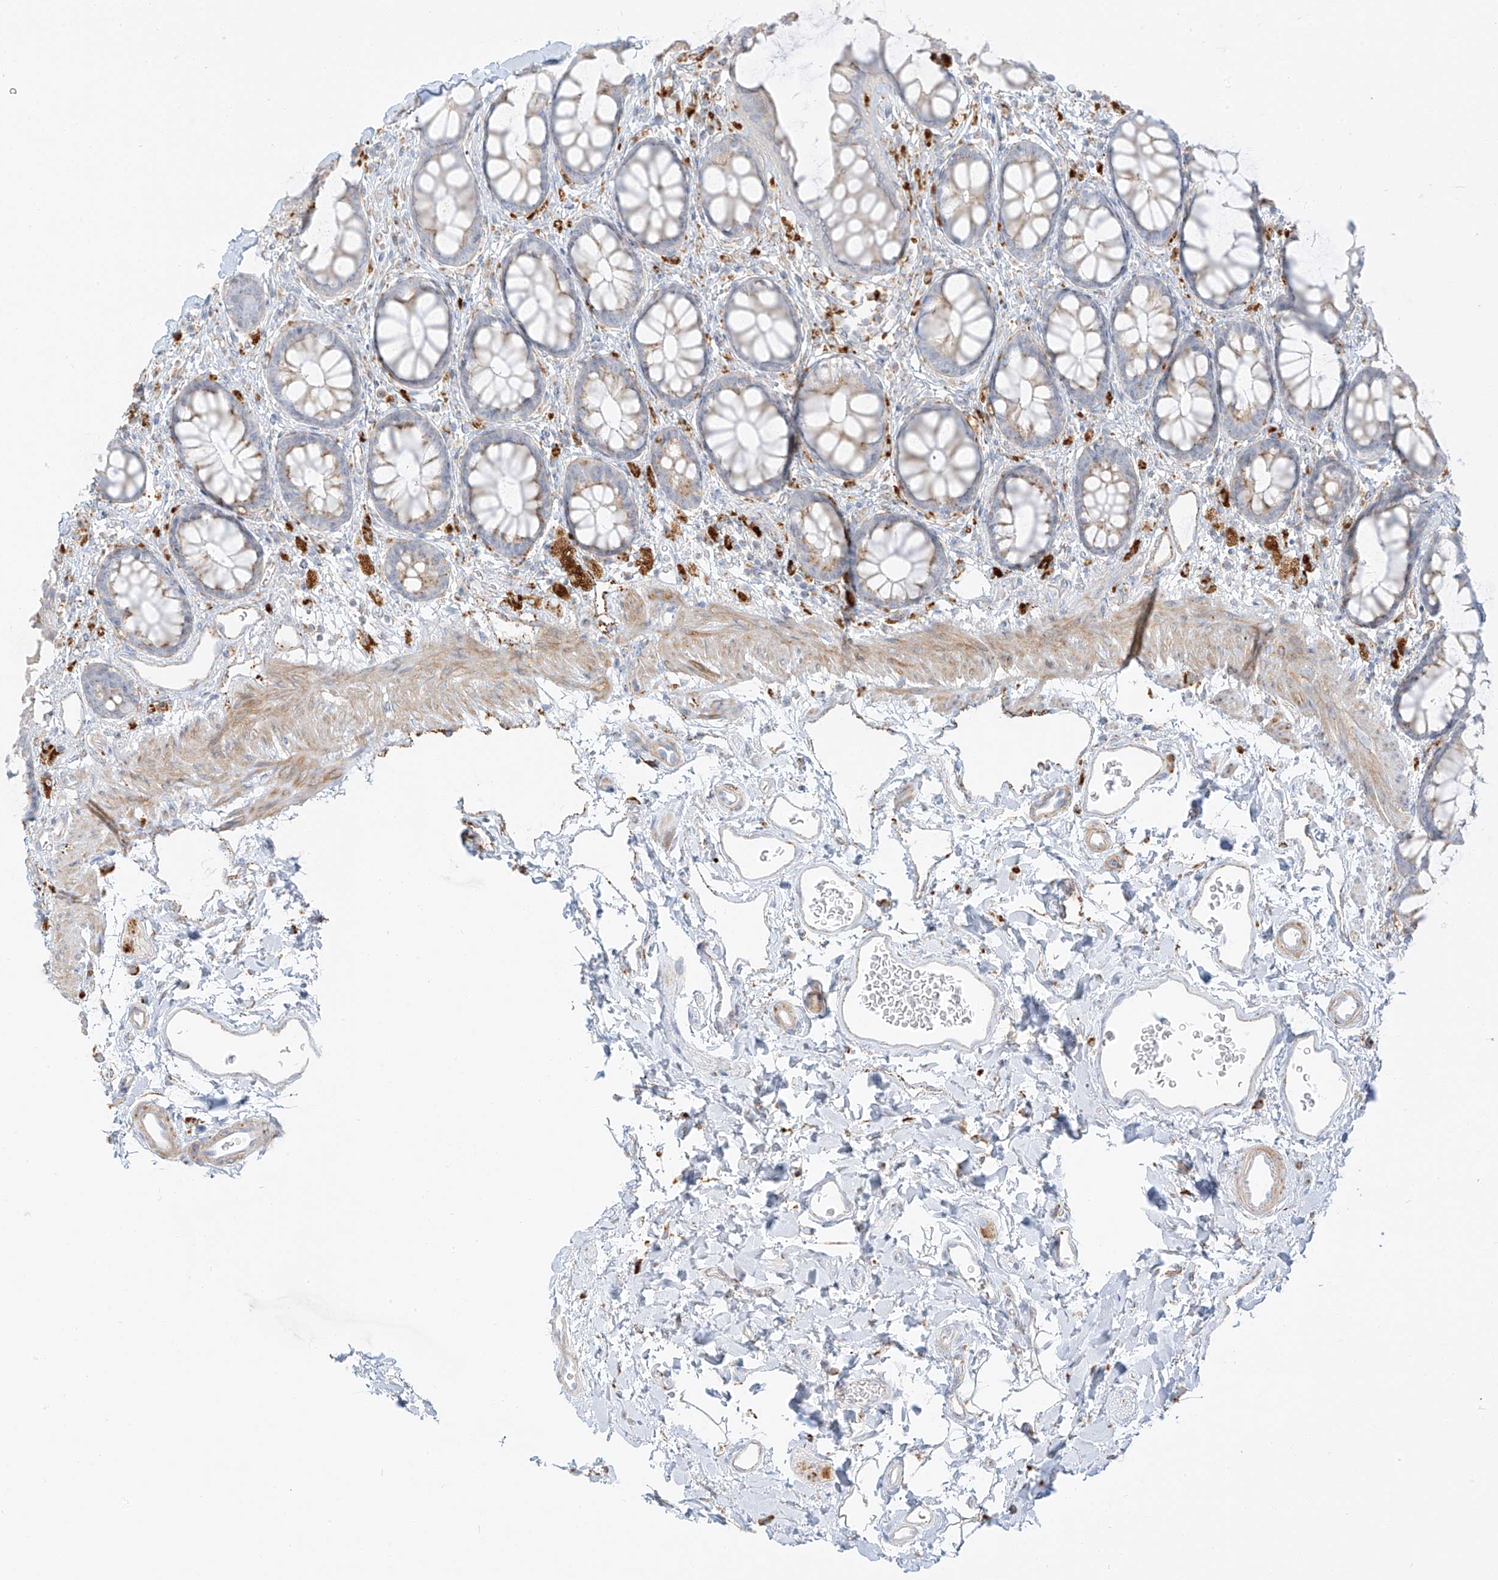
{"staining": {"intensity": "weak", "quantity": "<25%", "location": "cytoplasmic/membranous"}, "tissue": "rectum", "cell_type": "Glandular cells", "image_type": "normal", "snomed": [{"axis": "morphology", "description": "Normal tissue, NOS"}, {"axis": "topography", "description": "Rectum"}], "caption": "Immunohistochemistry (IHC) photomicrograph of unremarkable rectum: human rectum stained with DAB (3,3'-diaminobenzidine) displays no significant protein staining in glandular cells.", "gene": "SLC35F6", "patient": {"sex": "female", "age": 65}}